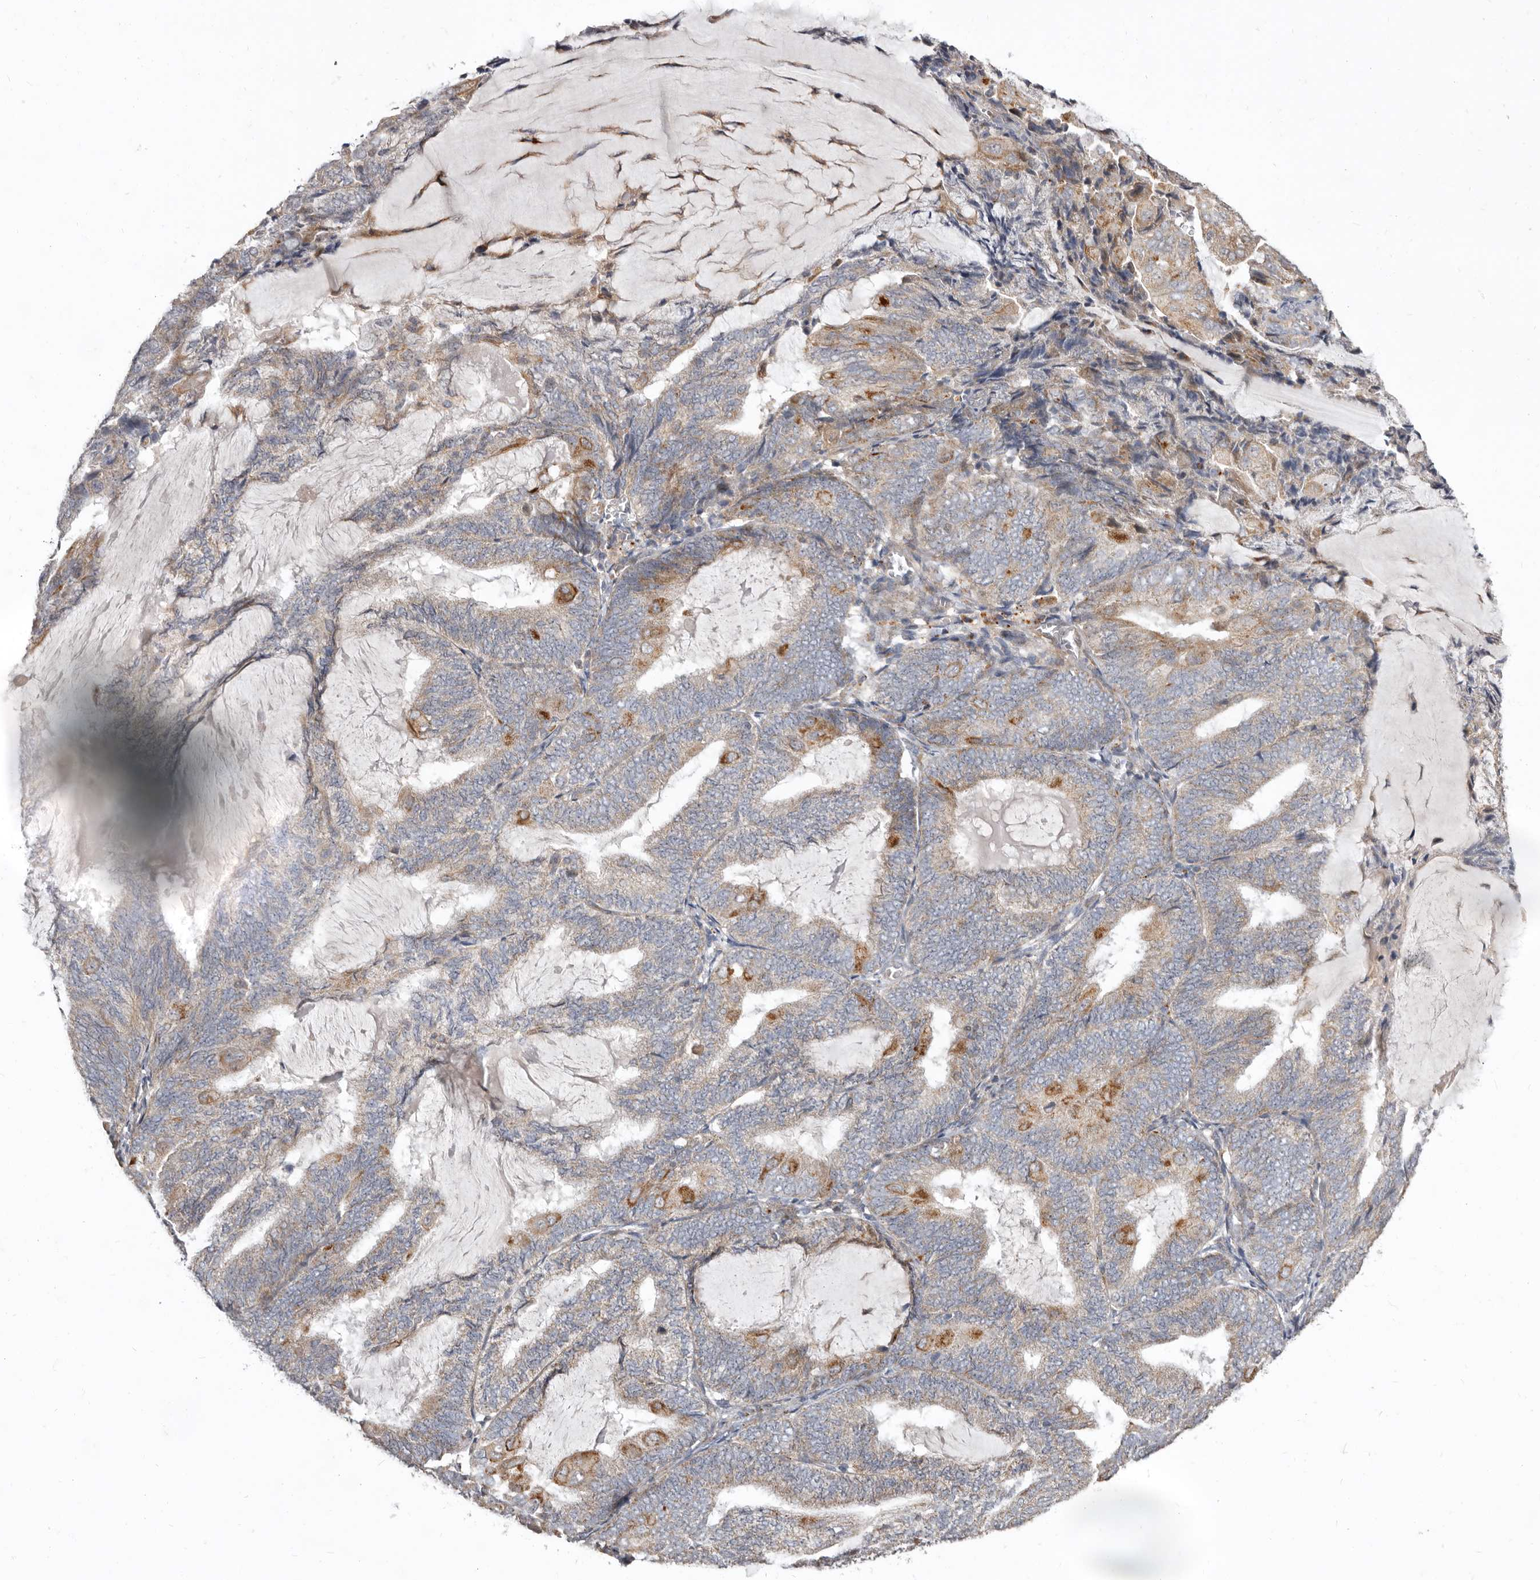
{"staining": {"intensity": "weak", "quantity": "25%-75%", "location": "cytoplasmic/membranous"}, "tissue": "endometrial cancer", "cell_type": "Tumor cells", "image_type": "cancer", "snomed": [{"axis": "morphology", "description": "Adenocarcinoma, NOS"}, {"axis": "topography", "description": "Endometrium"}], "caption": "Weak cytoplasmic/membranous positivity for a protein is appreciated in approximately 25%-75% of tumor cells of endometrial cancer using immunohistochemistry.", "gene": "SMC4", "patient": {"sex": "female", "age": 81}}